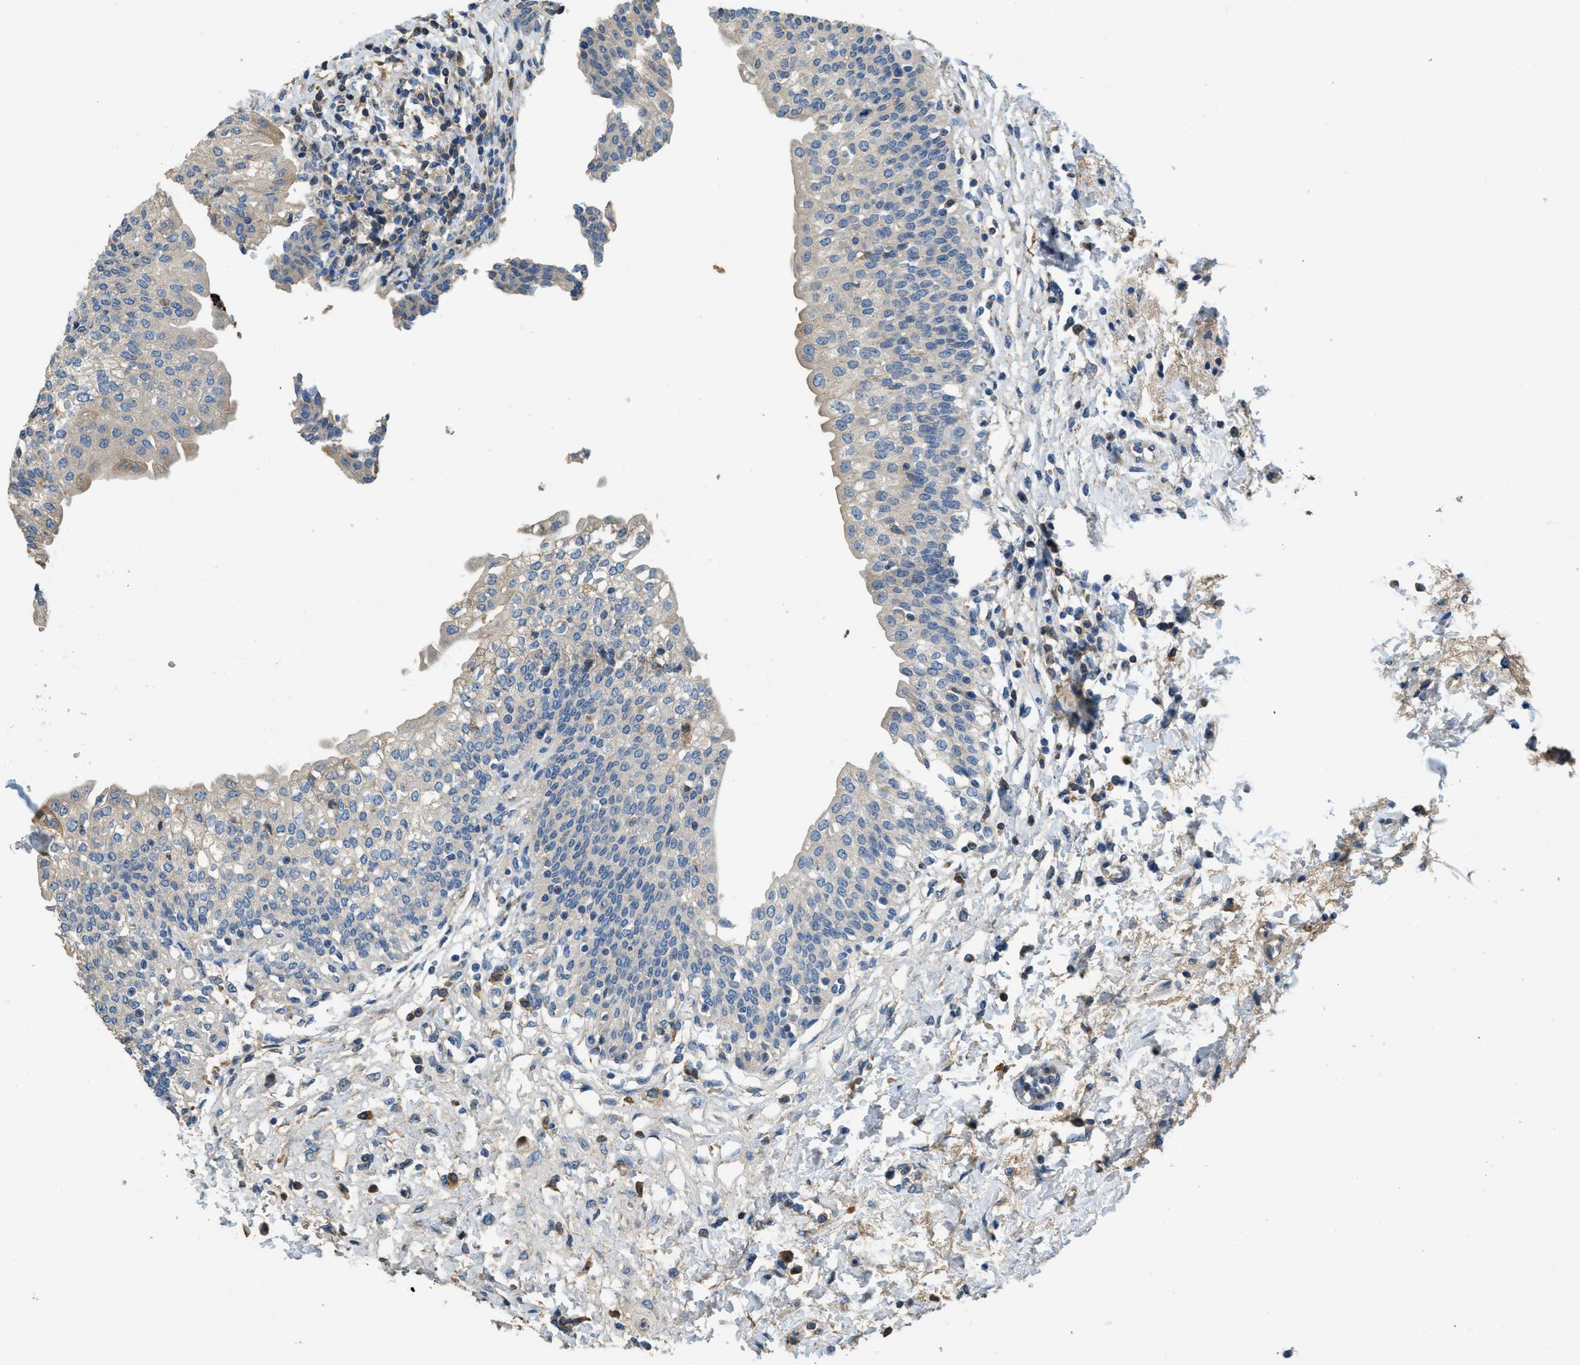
{"staining": {"intensity": "weak", "quantity": "25%-75%", "location": "cytoplasmic/membranous"}, "tissue": "urinary bladder", "cell_type": "Urothelial cells", "image_type": "normal", "snomed": [{"axis": "morphology", "description": "Normal tissue, NOS"}, {"axis": "topography", "description": "Urinary bladder"}], "caption": "Immunohistochemical staining of benign human urinary bladder reveals weak cytoplasmic/membranous protein positivity in about 25%-75% of urothelial cells.", "gene": "RIPK2", "patient": {"sex": "male", "age": 55}}